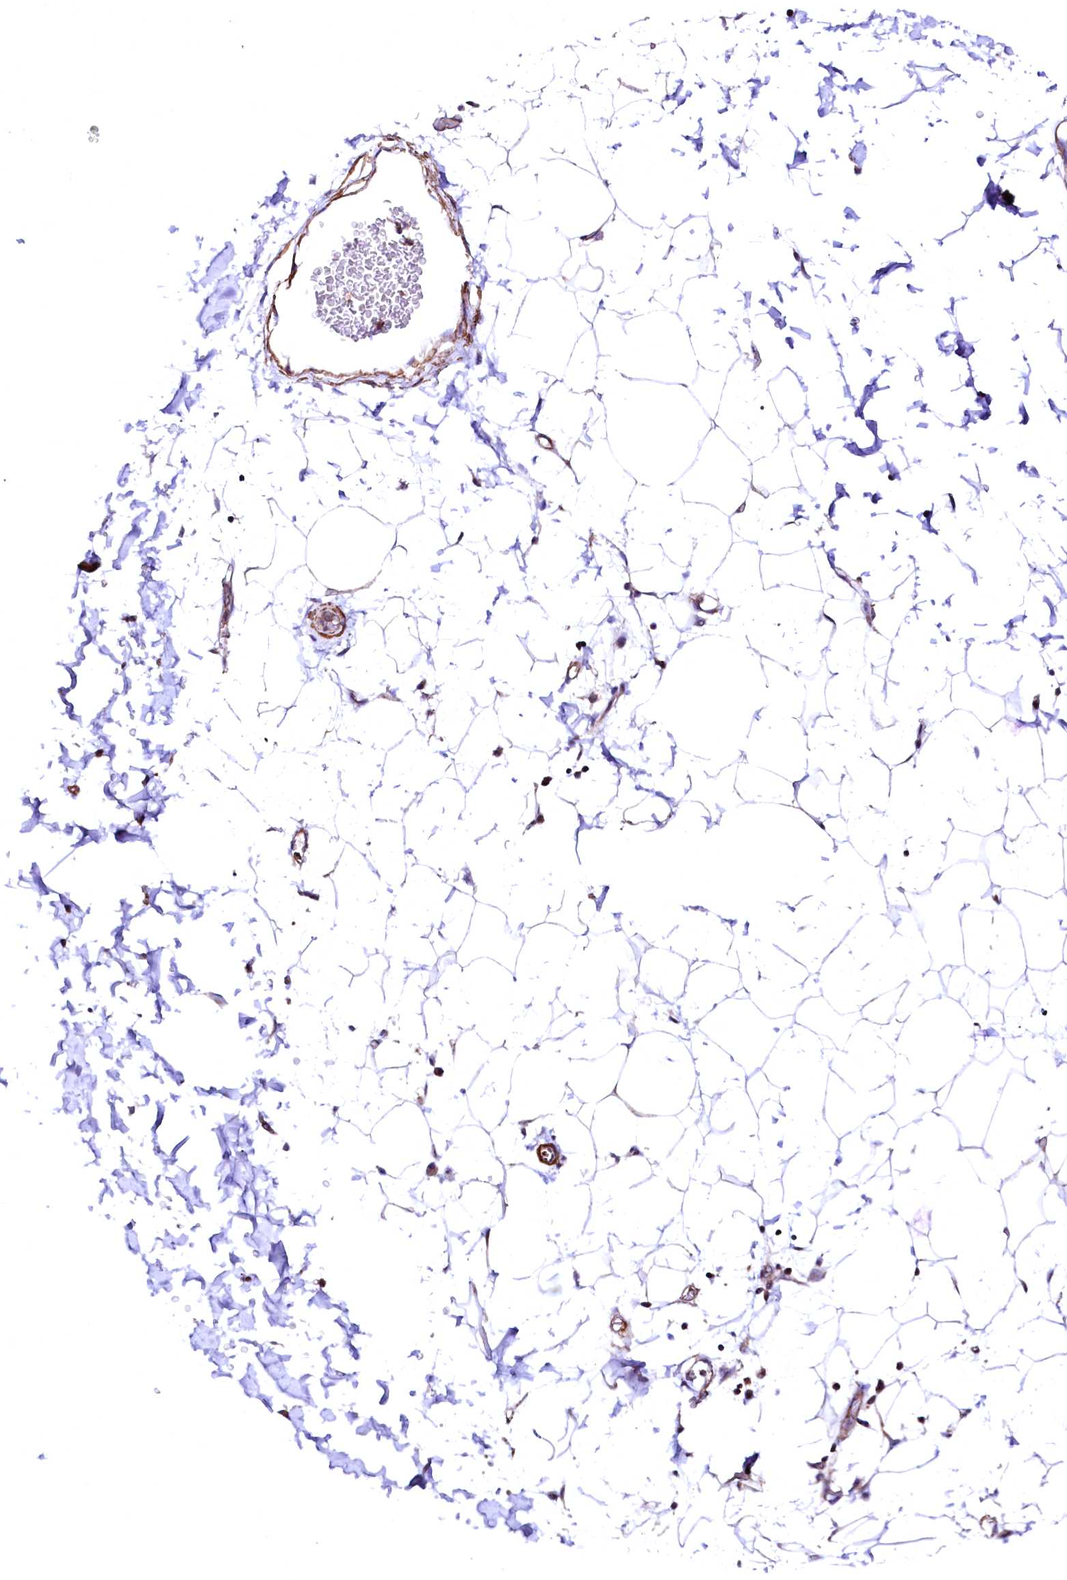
{"staining": {"intensity": "weak", "quantity": ">75%", "location": "cytoplasmic/membranous"}, "tissue": "adipose tissue", "cell_type": "Adipocytes", "image_type": "normal", "snomed": [{"axis": "morphology", "description": "Normal tissue, NOS"}, {"axis": "topography", "description": "Soft tissue"}], "caption": "Normal adipose tissue demonstrates weak cytoplasmic/membranous positivity in about >75% of adipocytes.", "gene": "GPR176", "patient": {"sex": "male", "age": 72}}